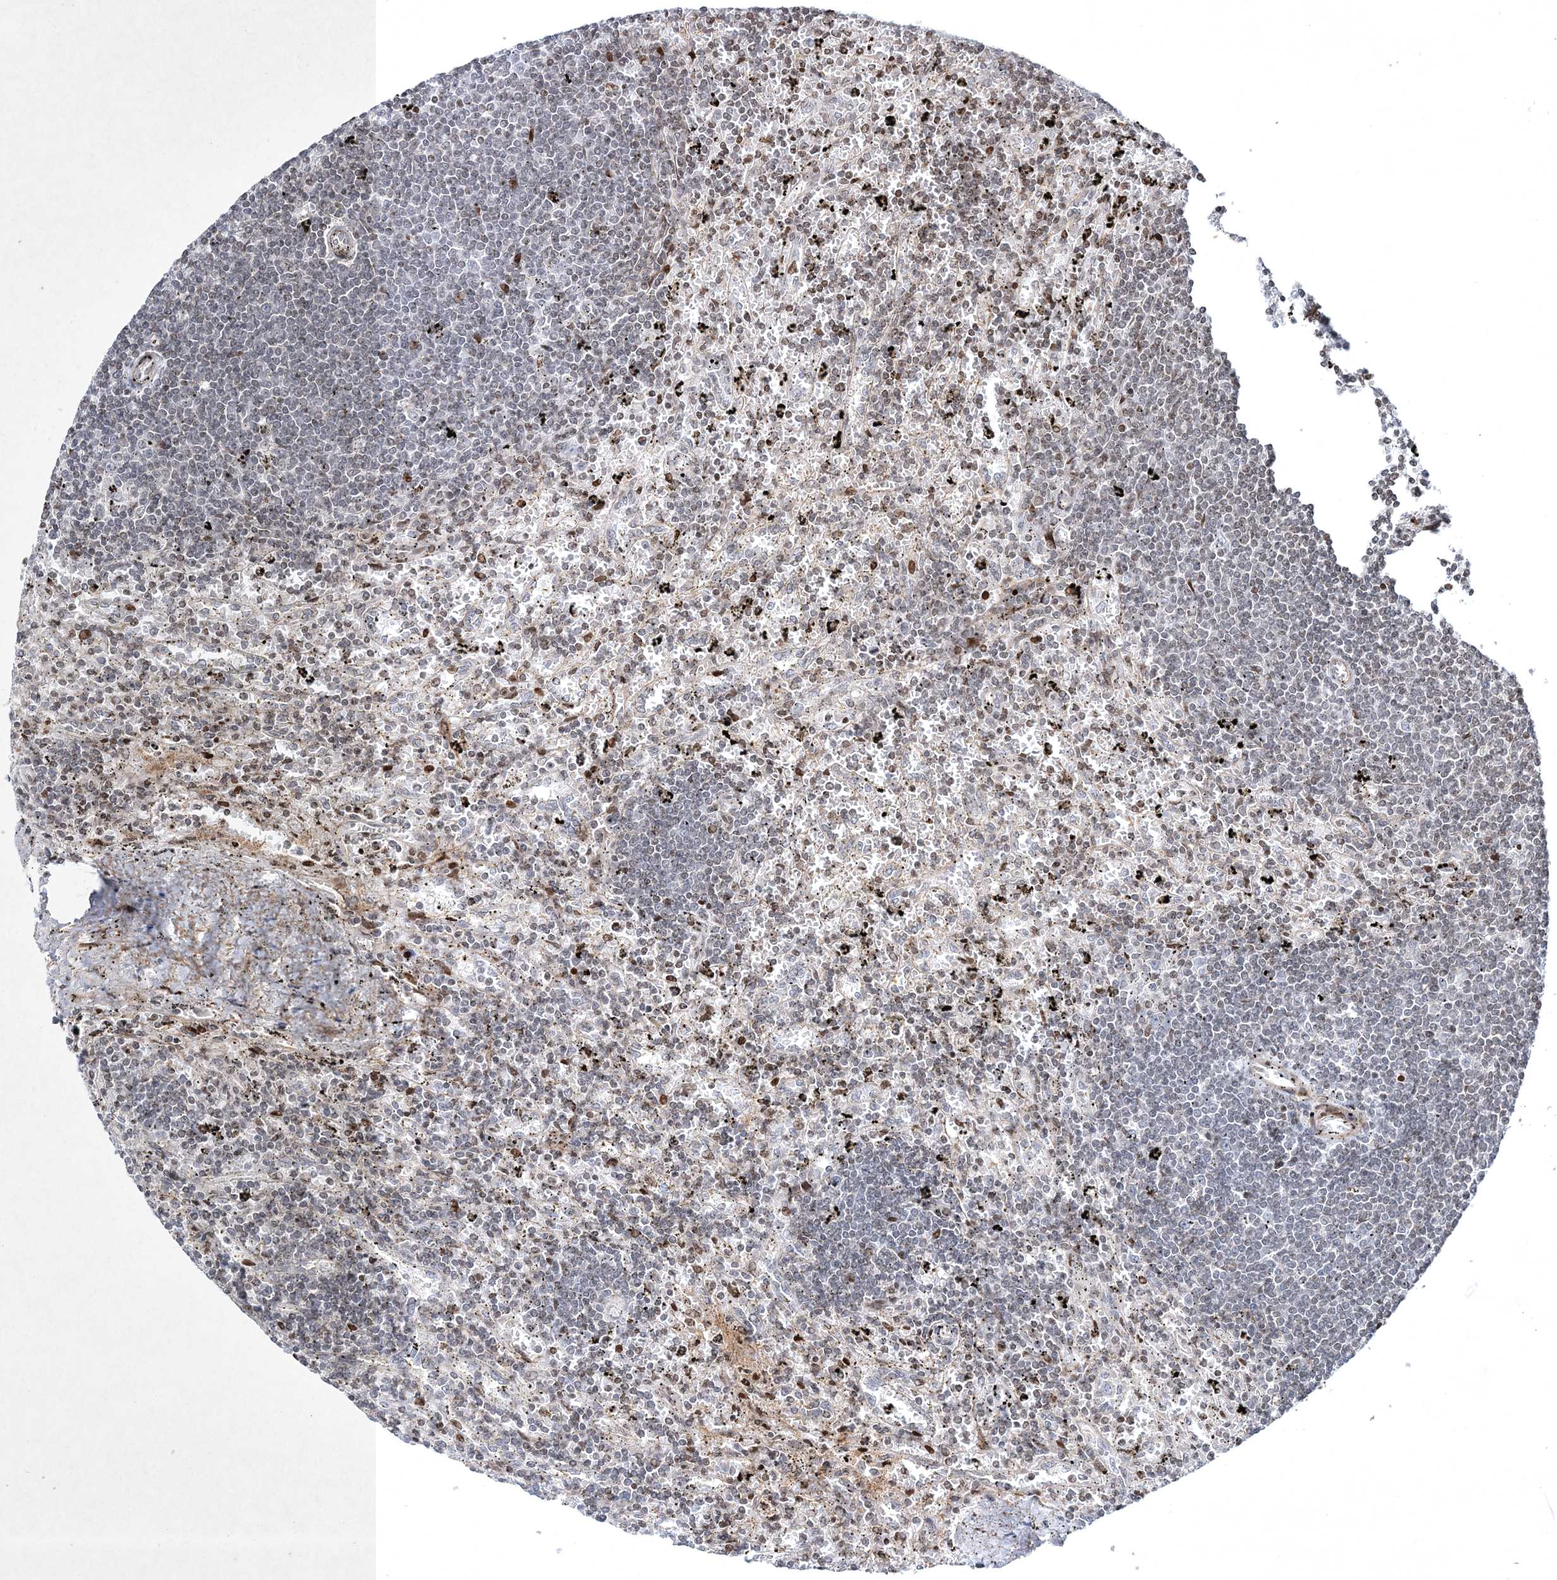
{"staining": {"intensity": "negative", "quantity": "none", "location": "none"}, "tissue": "lymphoma", "cell_type": "Tumor cells", "image_type": "cancer", "snomed": [{"axis": "morphology", "description": "Malignant lymphoma, non-Hodgkin's type, Low grade"}, {"axis": "topography", "description": "Spleen"}], "caption": "High magnification brightfield microscopy of lymphoma stained with DAB (brown) and counterstained with hematoxylin (blue): tumor cells show no significant expression.", "gene": "SMIM29", "patient": {"sex": "male", "age": 76}}